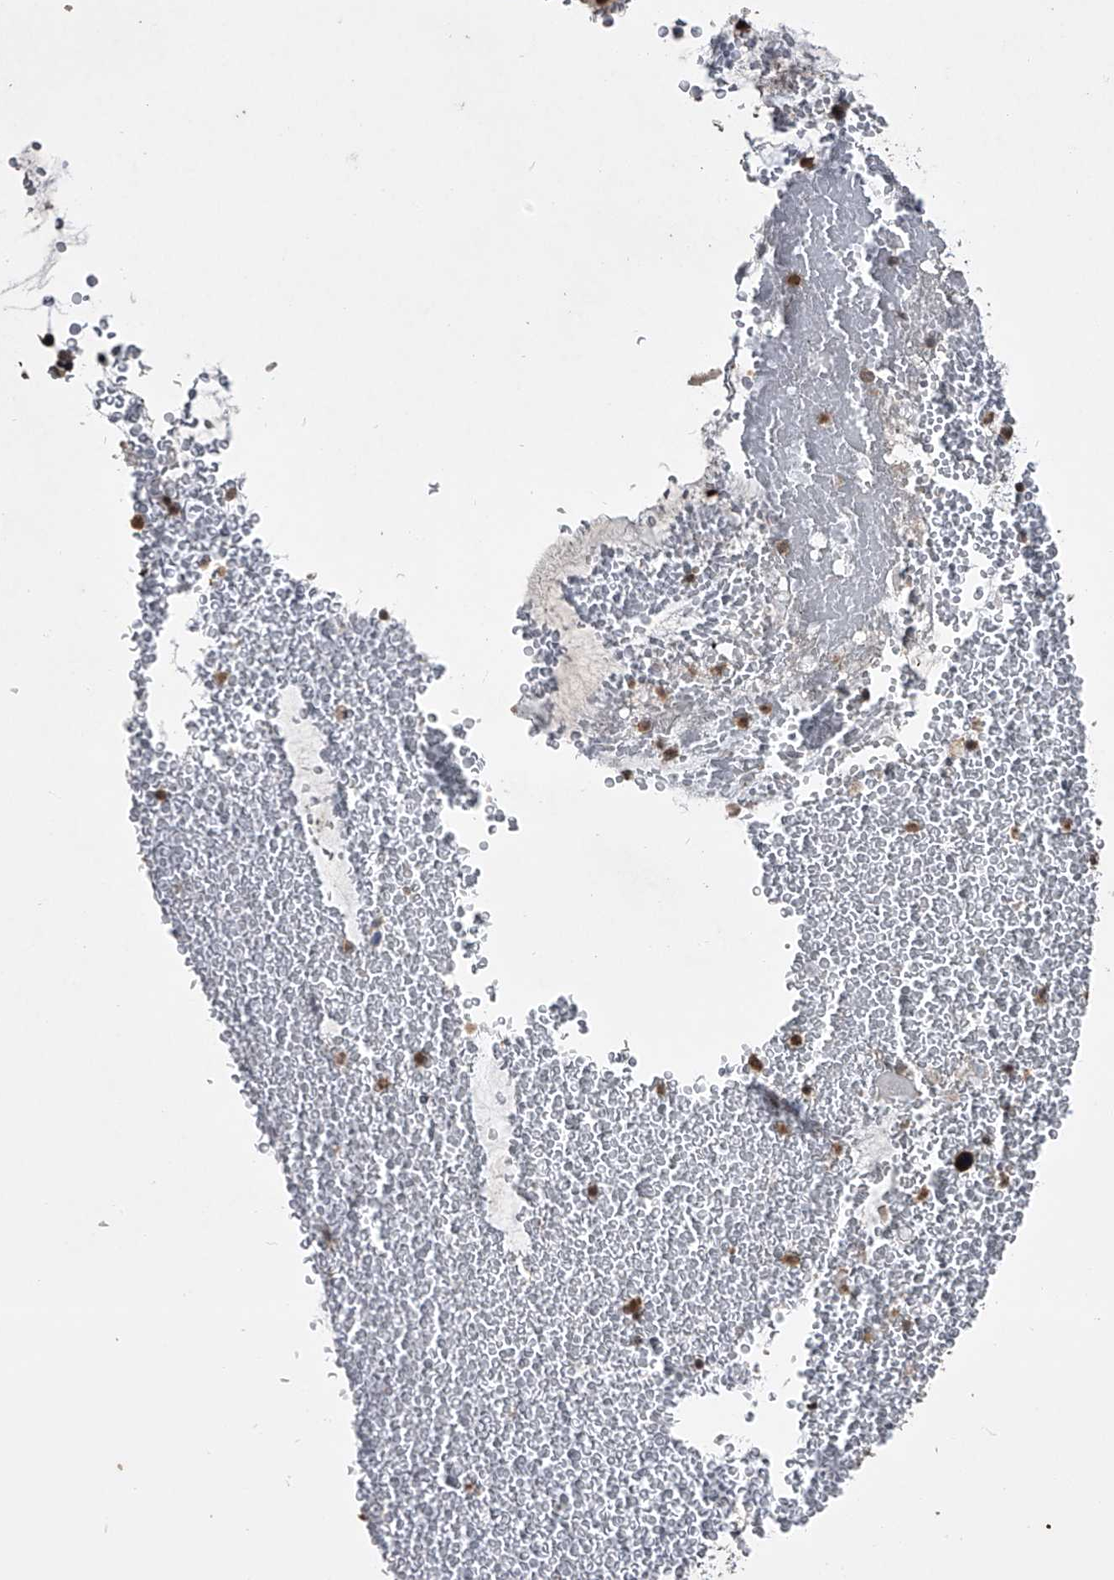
{"staining": {"intensity": "moderate", "quantity": ">75%", "location": "cytoplasmic/membranous"}, "tissue": "bronchus", "cell_type": "Respiratory epithelial cells", "image_type": "normal", "snomed": [{"axis": "morphology", "description": "Normal tissue, NOS"}, {"axis": "morphology", "description": "Squamous cell carcinoma, NOS"}, {"axis": "topography", "description": "Lymph node"}, {"axis": "topography", "description": "Bronchus"}, {"axis": "topography", "description": "Lung"}], "caption": "Protein staining demonstrates moderate cytoplasmic/membranous expression in about >75% of respiratory epithelial cells in normal bronchus. The staining was performed using DAB (3,3'-diaminobenzidine) to visualize the protein expression in brown, while the nuclei were stained in blue with hematoxylin (Magnification: 20x).", "gene": "TSNAX", "patient": {"sex": "male", "age": 66}}